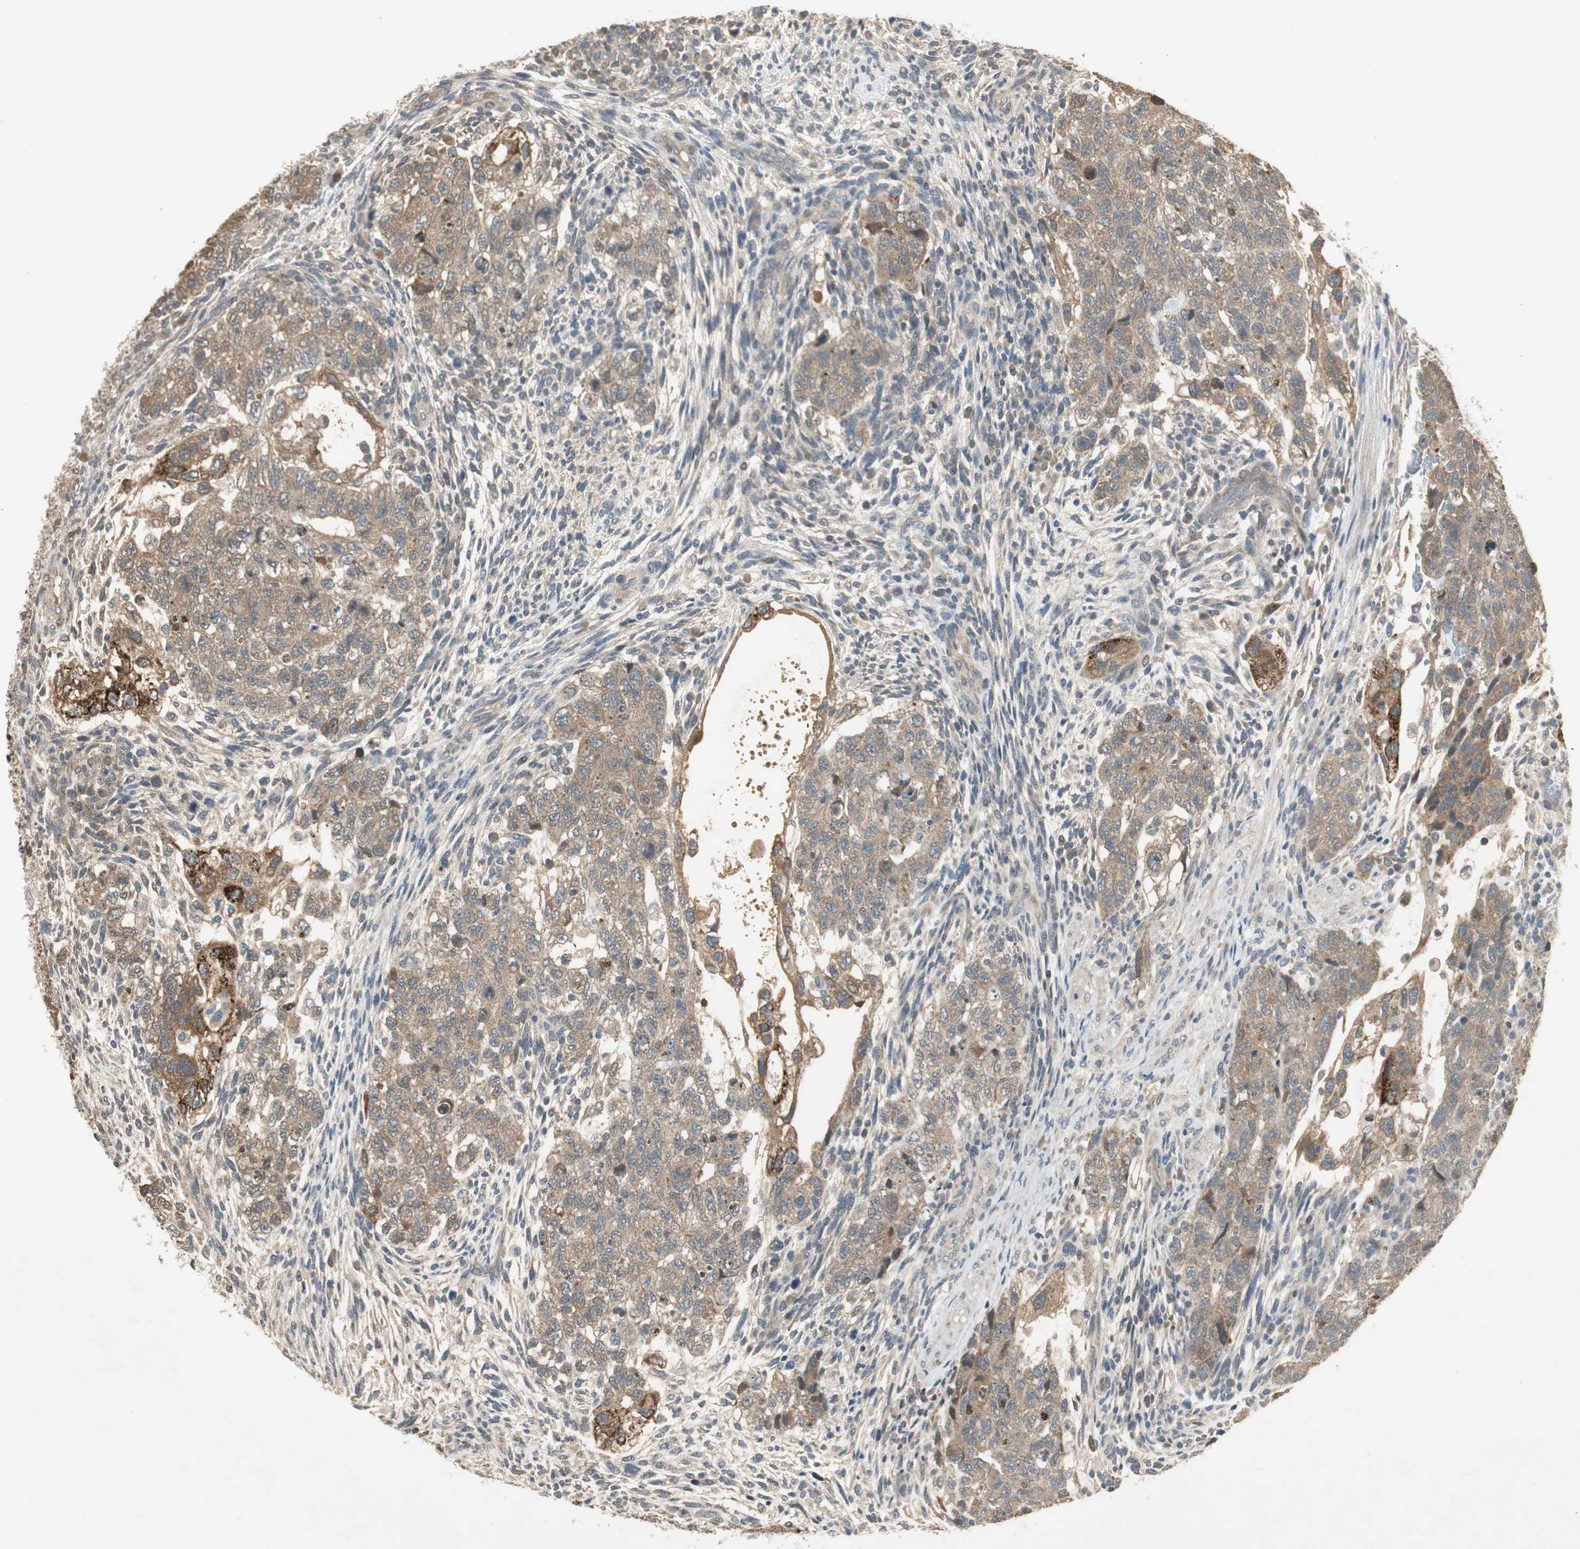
{"staining": {"intensity": "moderate", "quantity": ">75%", "location": "cytoplasmic/membranous"}, "tissue": "testis cancer", "cell_type": "Tumor cells", "image_type": "cancer", "snomed": [{"axis": "morphology", "description": "Normal tissue, NOS"}, {"axis": "morphology", "description": "Carcinoma, Embryonal, NOS"}, {"axis": "topography", "description": "Testis"}], "caption": "A photomicrograph of embryonal carcinoma (testis) stained for a protein displays moderate cytoplasmic/membranous brown staining in tumor cells. (DAB (3,3'-diaminobenzidine) IHC, brown staining for protein, blue staining for nuclei).", "gene": "USP2", "patient": {"sex": "male", "age": 36}}